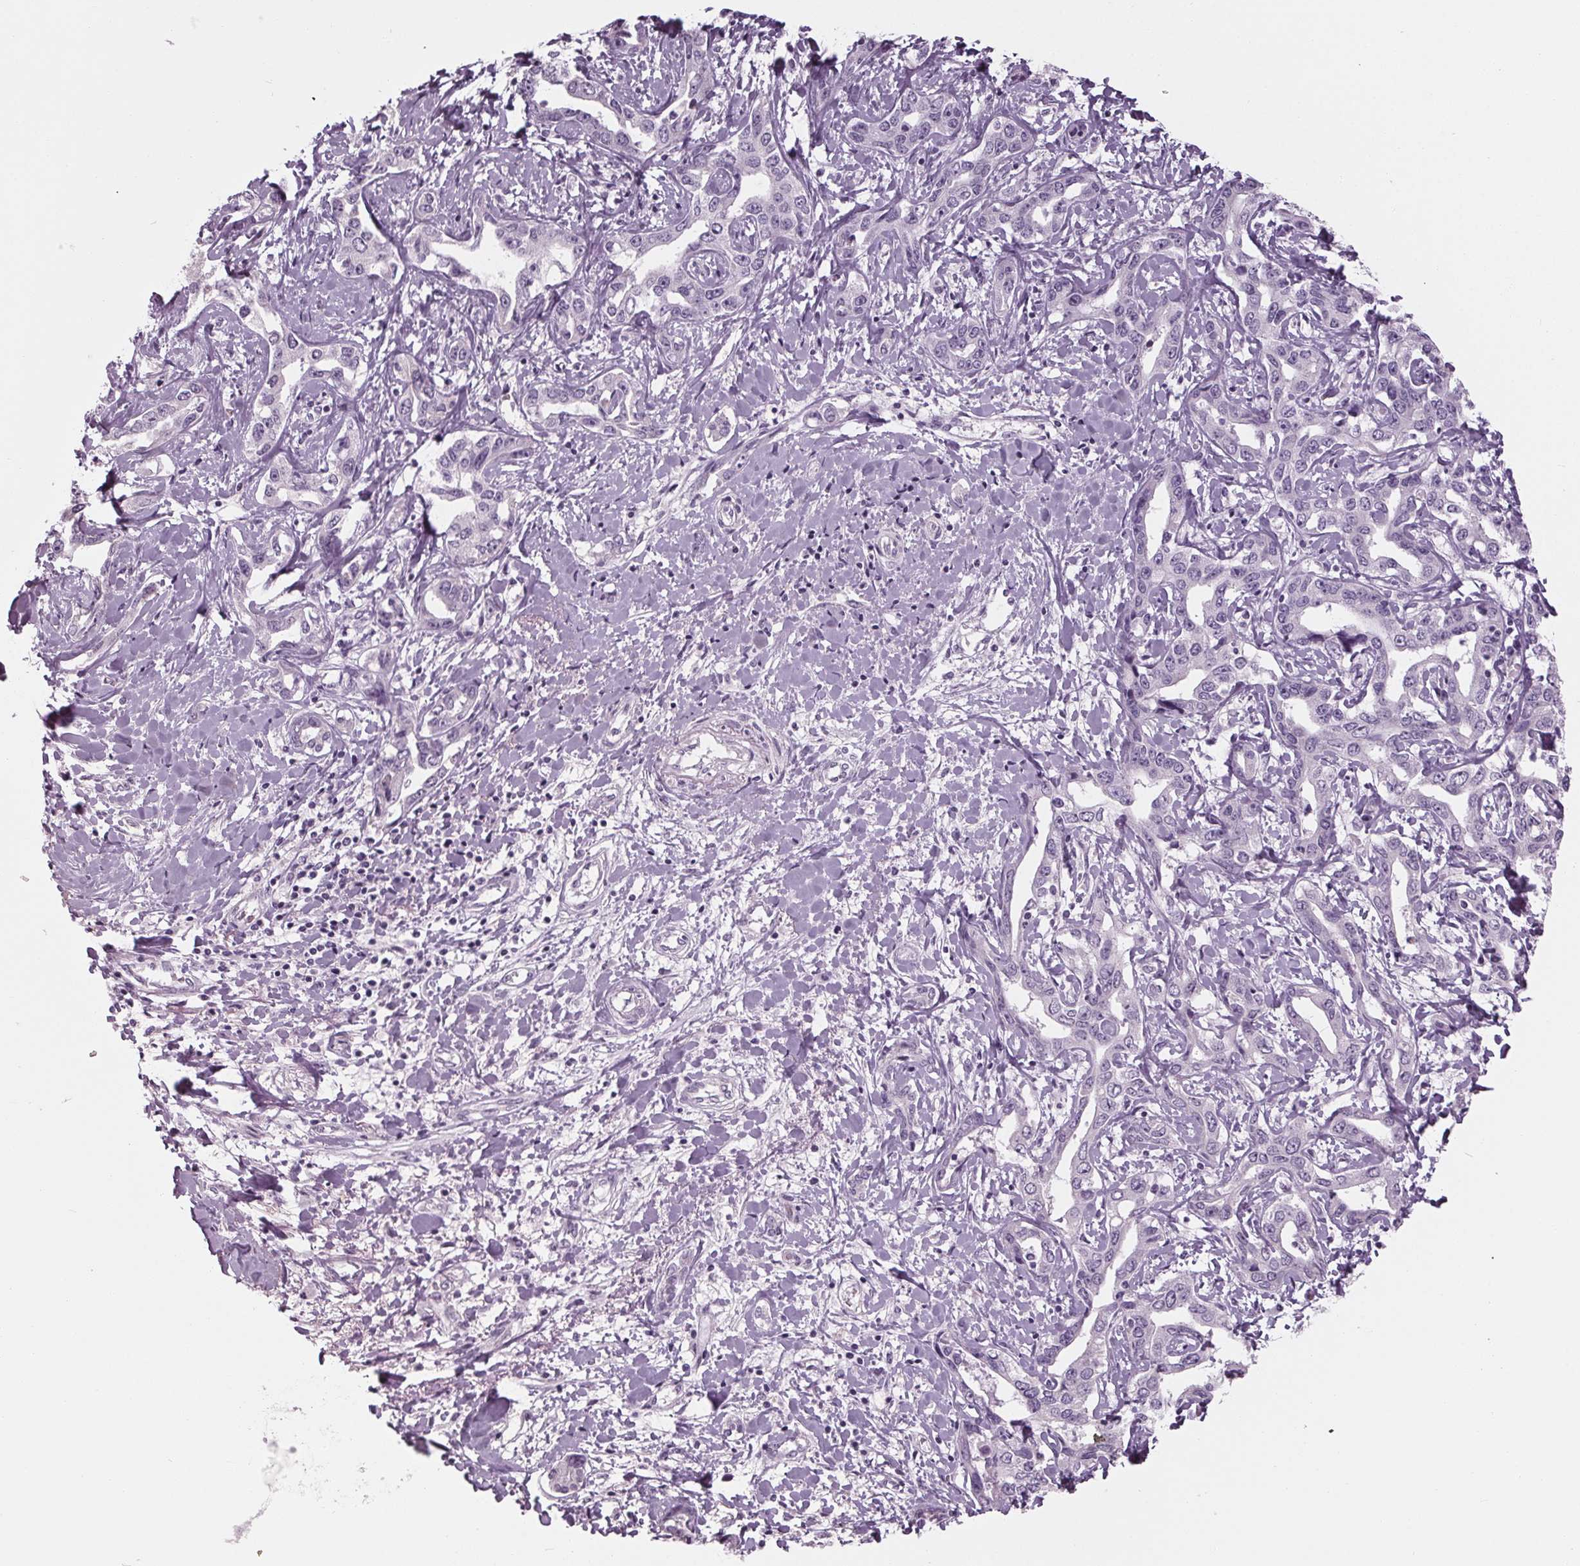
{"staining": {"intensity": "negative", "quantity": "none", "location": "none"}, "tissue": "liver cancer", "cell_type": "Tumor cells", "image_type": "cancer", "snomed": [{"axis": "morphology", "description": "Cholangiocarcinoma"}, {"axis": "topography", "description": "Liver"}], "caption": "IHC histopathology image of human cholangiocarcinoma (liver) stained for a protein (brown), which shows no staining in tumor cells. (Immunohistochemistry, brightfield microscopy, high magnification).", "gene": "TNNC2", "patient": {"sex": "male", "age": 59}}